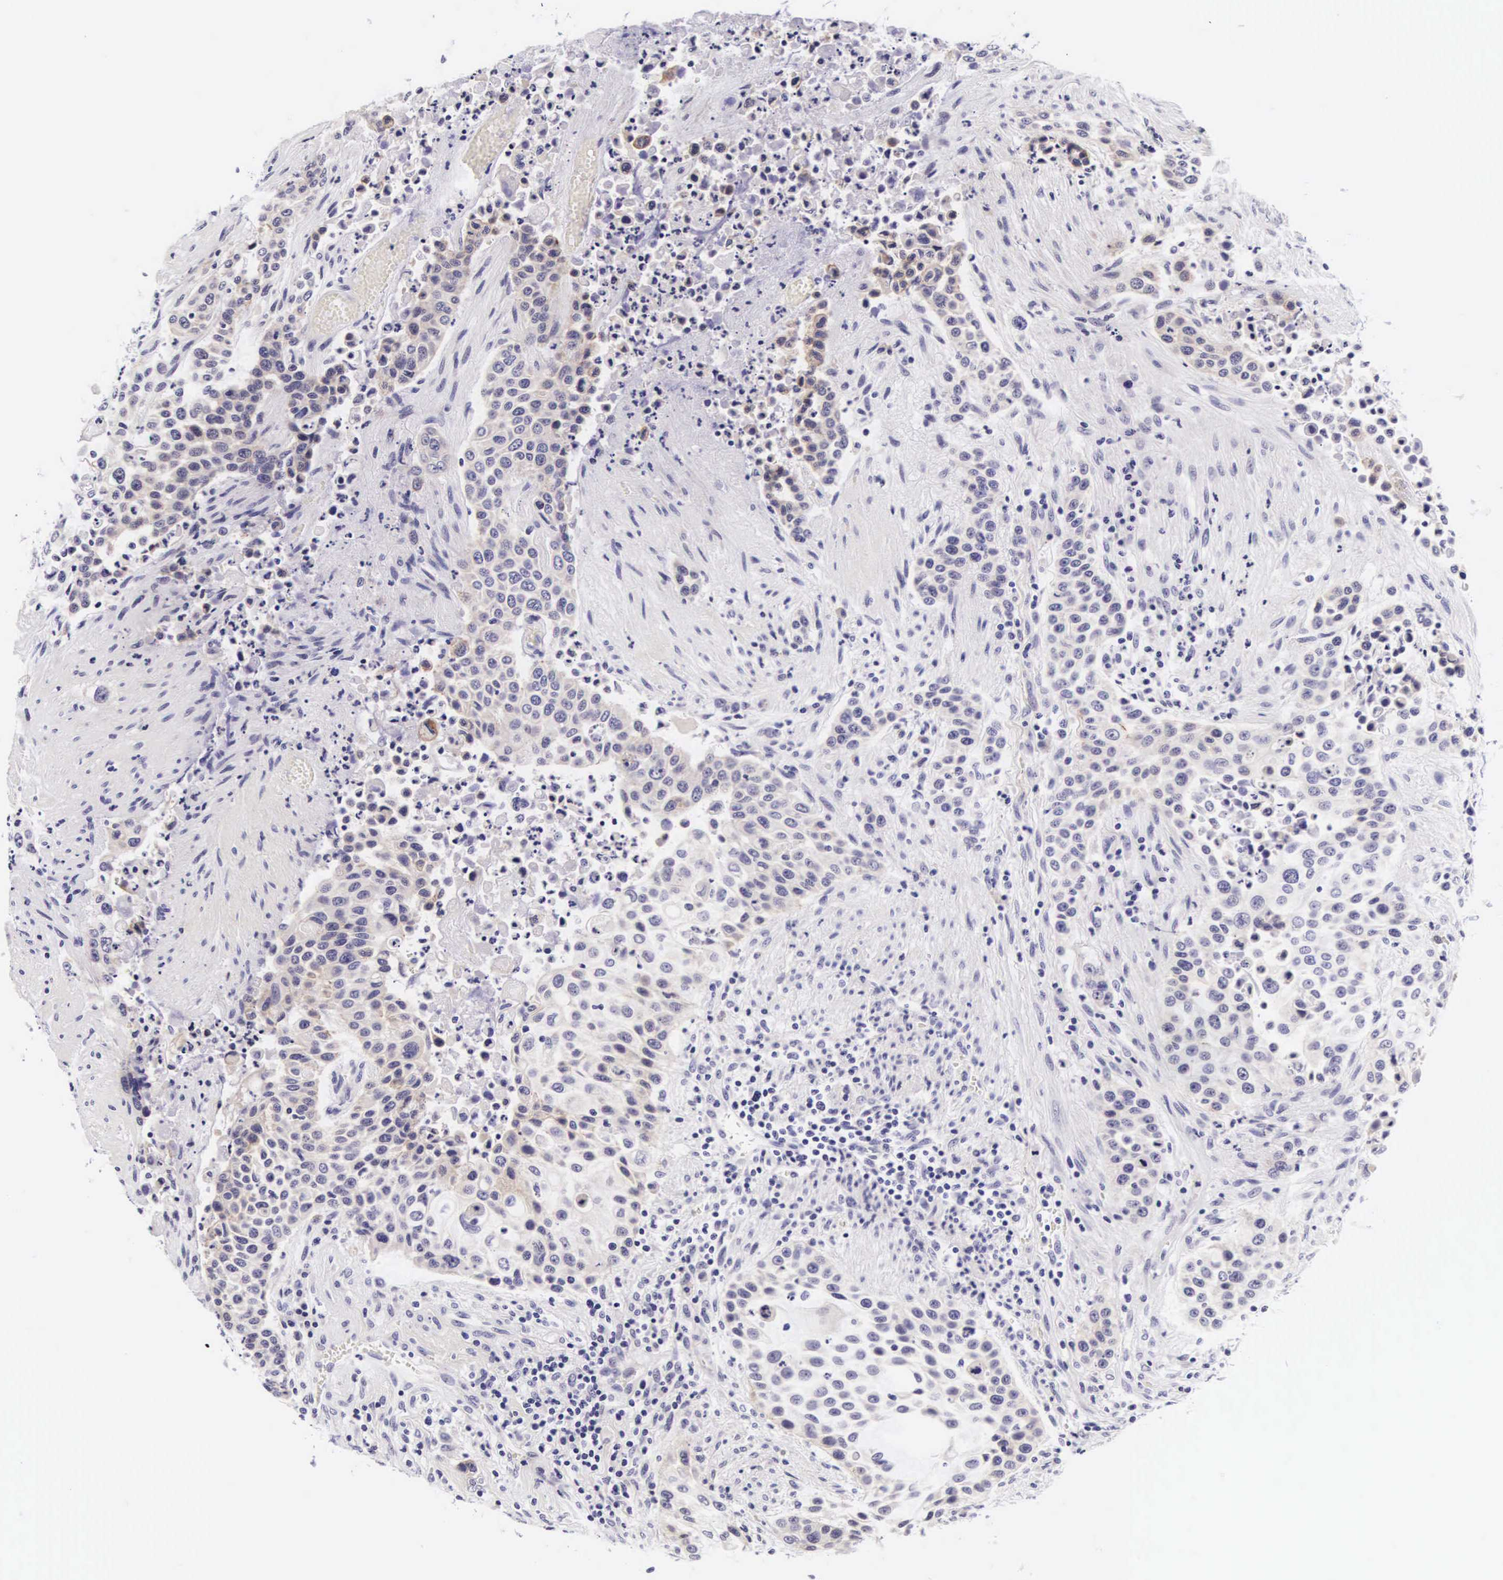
{"staining": {"intensity": "negative", "quantity": "none", "location": "none"}, "tissue": "urothelial cancer", "cell_type": "Tumor cells", "image_type": "cancer", "snomed": [{"axis": "morphology", "description": "Urothelial carcinoma, High grade"}, {"axis": "topography", "description": "Urinary bladder"}], "caption": "Immunohistochemistry (IHC) of human high-grade urothelial carcinoma demonstrates no expression in tumor cells.", "gene": "PHETA2", "patient": {"sex": "male", "age": 74}}